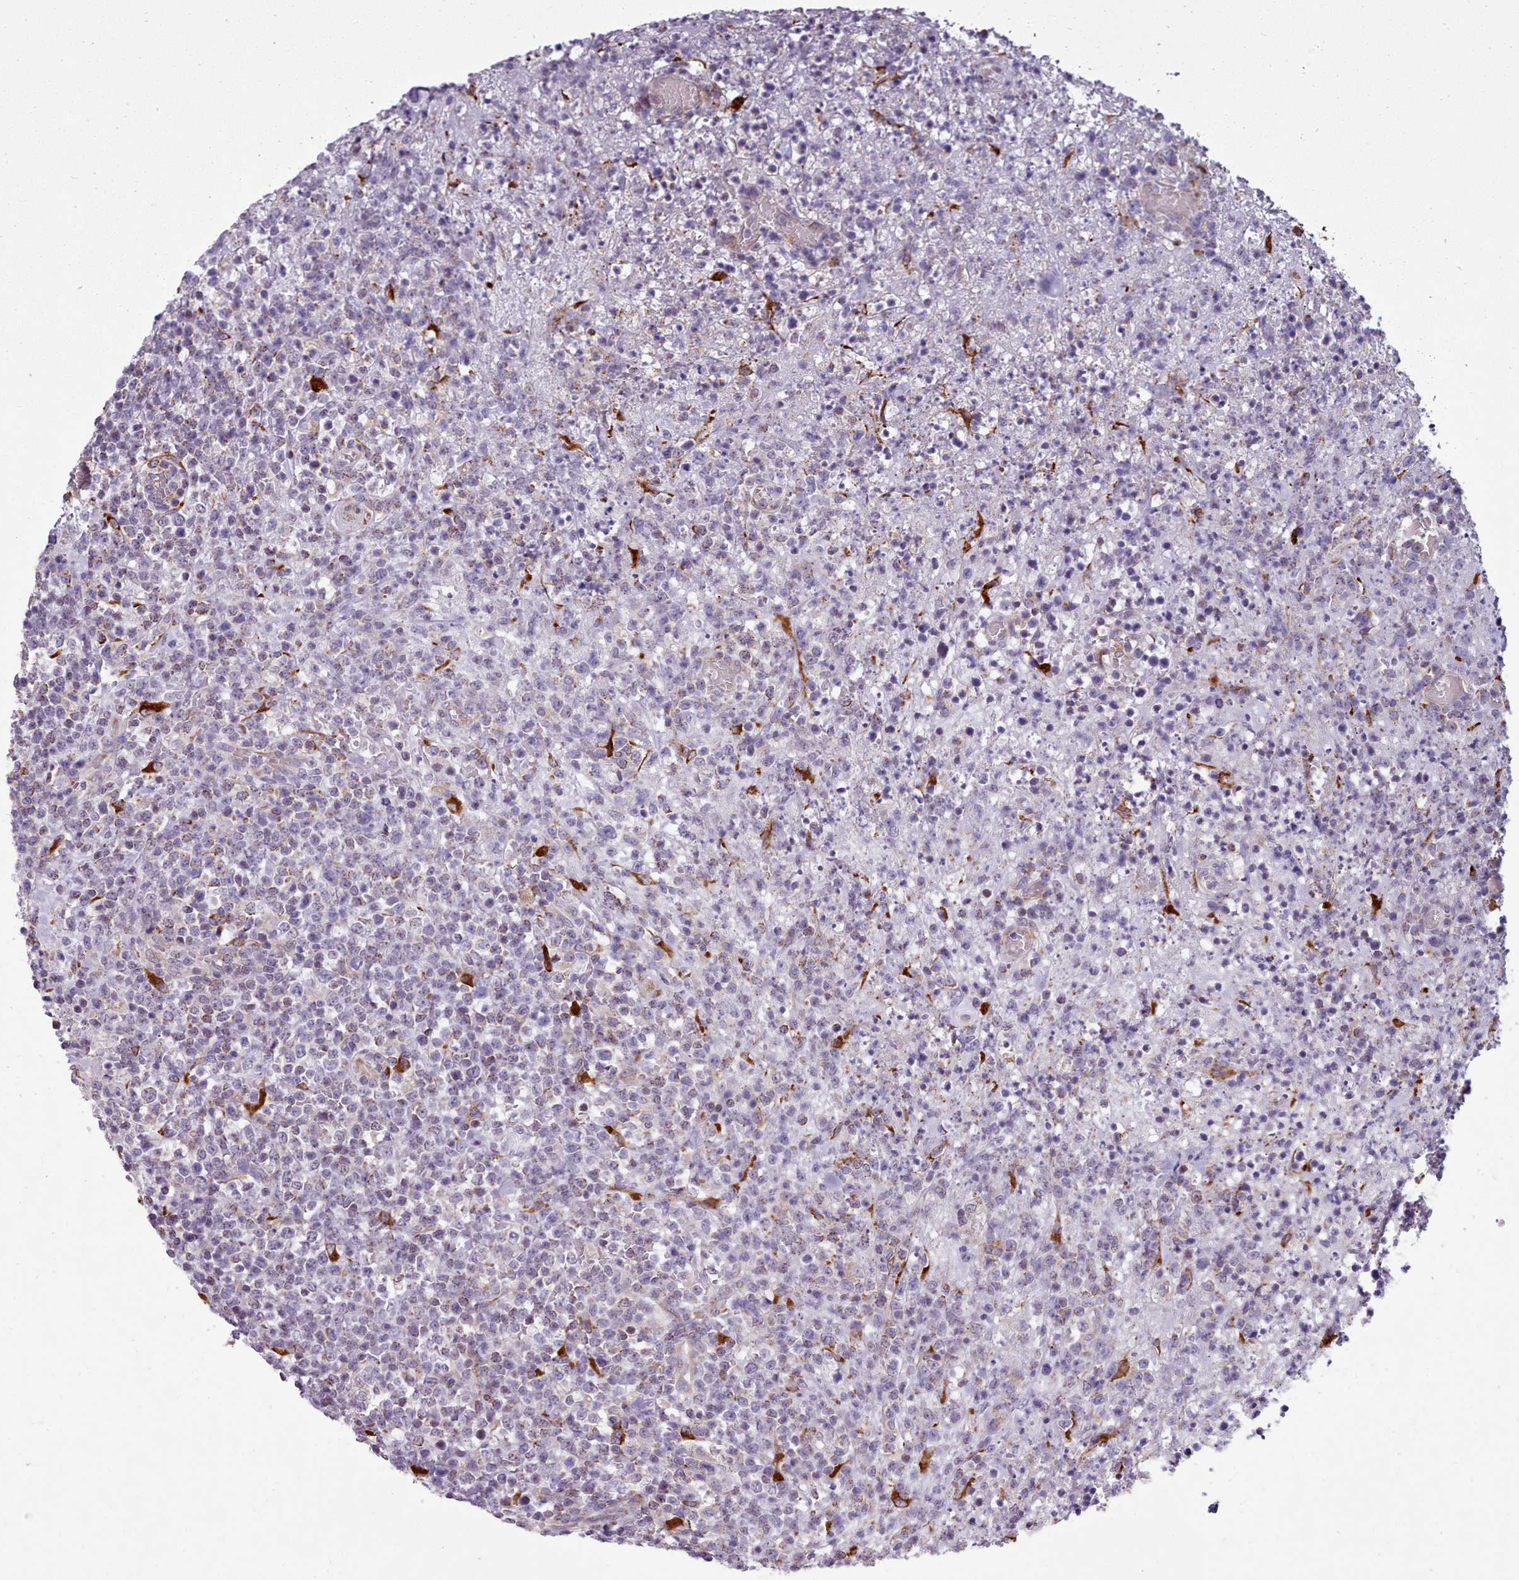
{"staining": {"intensity": "negative", "quantity": "none", "location": "none"}, "tissue": "lymphoma", "cell_type": "Tumor cells", "image_type": "cancer", "snomed": [{"axis": "morphology", "description": "Malignant lymphoma, non-Hodgkin's type, High grade"}, {"axis": "topography", "description": "Colon"}], "caption": "Tumor cells are negative for brown protein staining in lymphoma. (DAB immunohistochemistry with hematoxylin counter stain).", "gene": "FKBP10", "patient": {"sex": "female", "age": 53}}